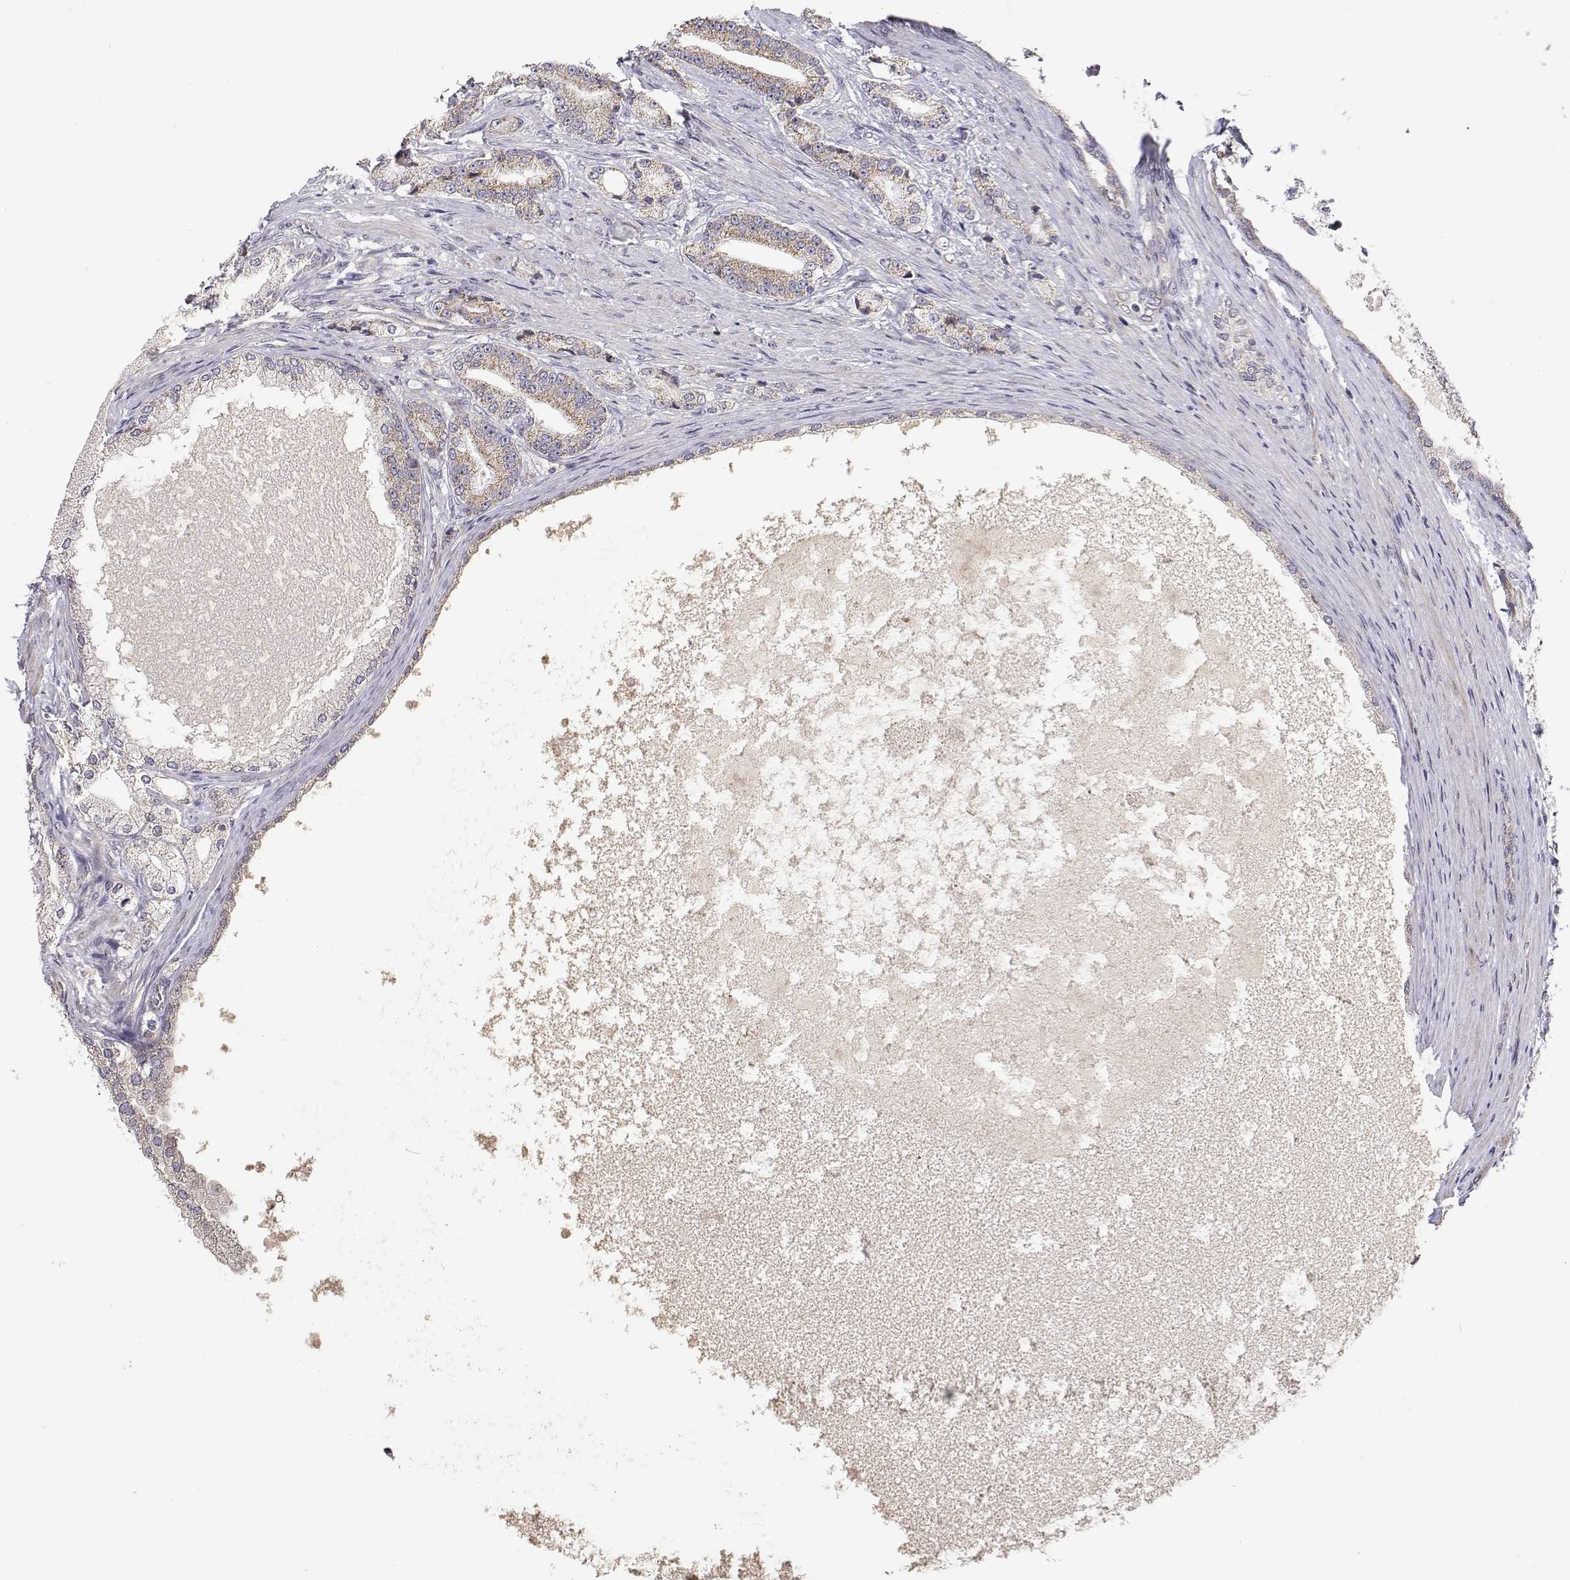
{"staining": {"intensity": "moderate", "quantity": "25%-75%", "location": "cytoplasmic/membranous"}, "tissue": "prostate cancer", "cell_type": "Tumor cells", "image_type": "cancer", "snomed": [{"axis": "morphology", "description": "Adenocarcinoma, High grade"}, {"axis": "topography", "description": "Prostate and seminal vesicle, NOS"}], "caption": "Prostate cancer tissue displays moderate cytoplasmic/membranous positivity in approximately 25%-75% of tumor cells", "gene": "MRPL3", "patient": {"sex": "male", "age": 61}}